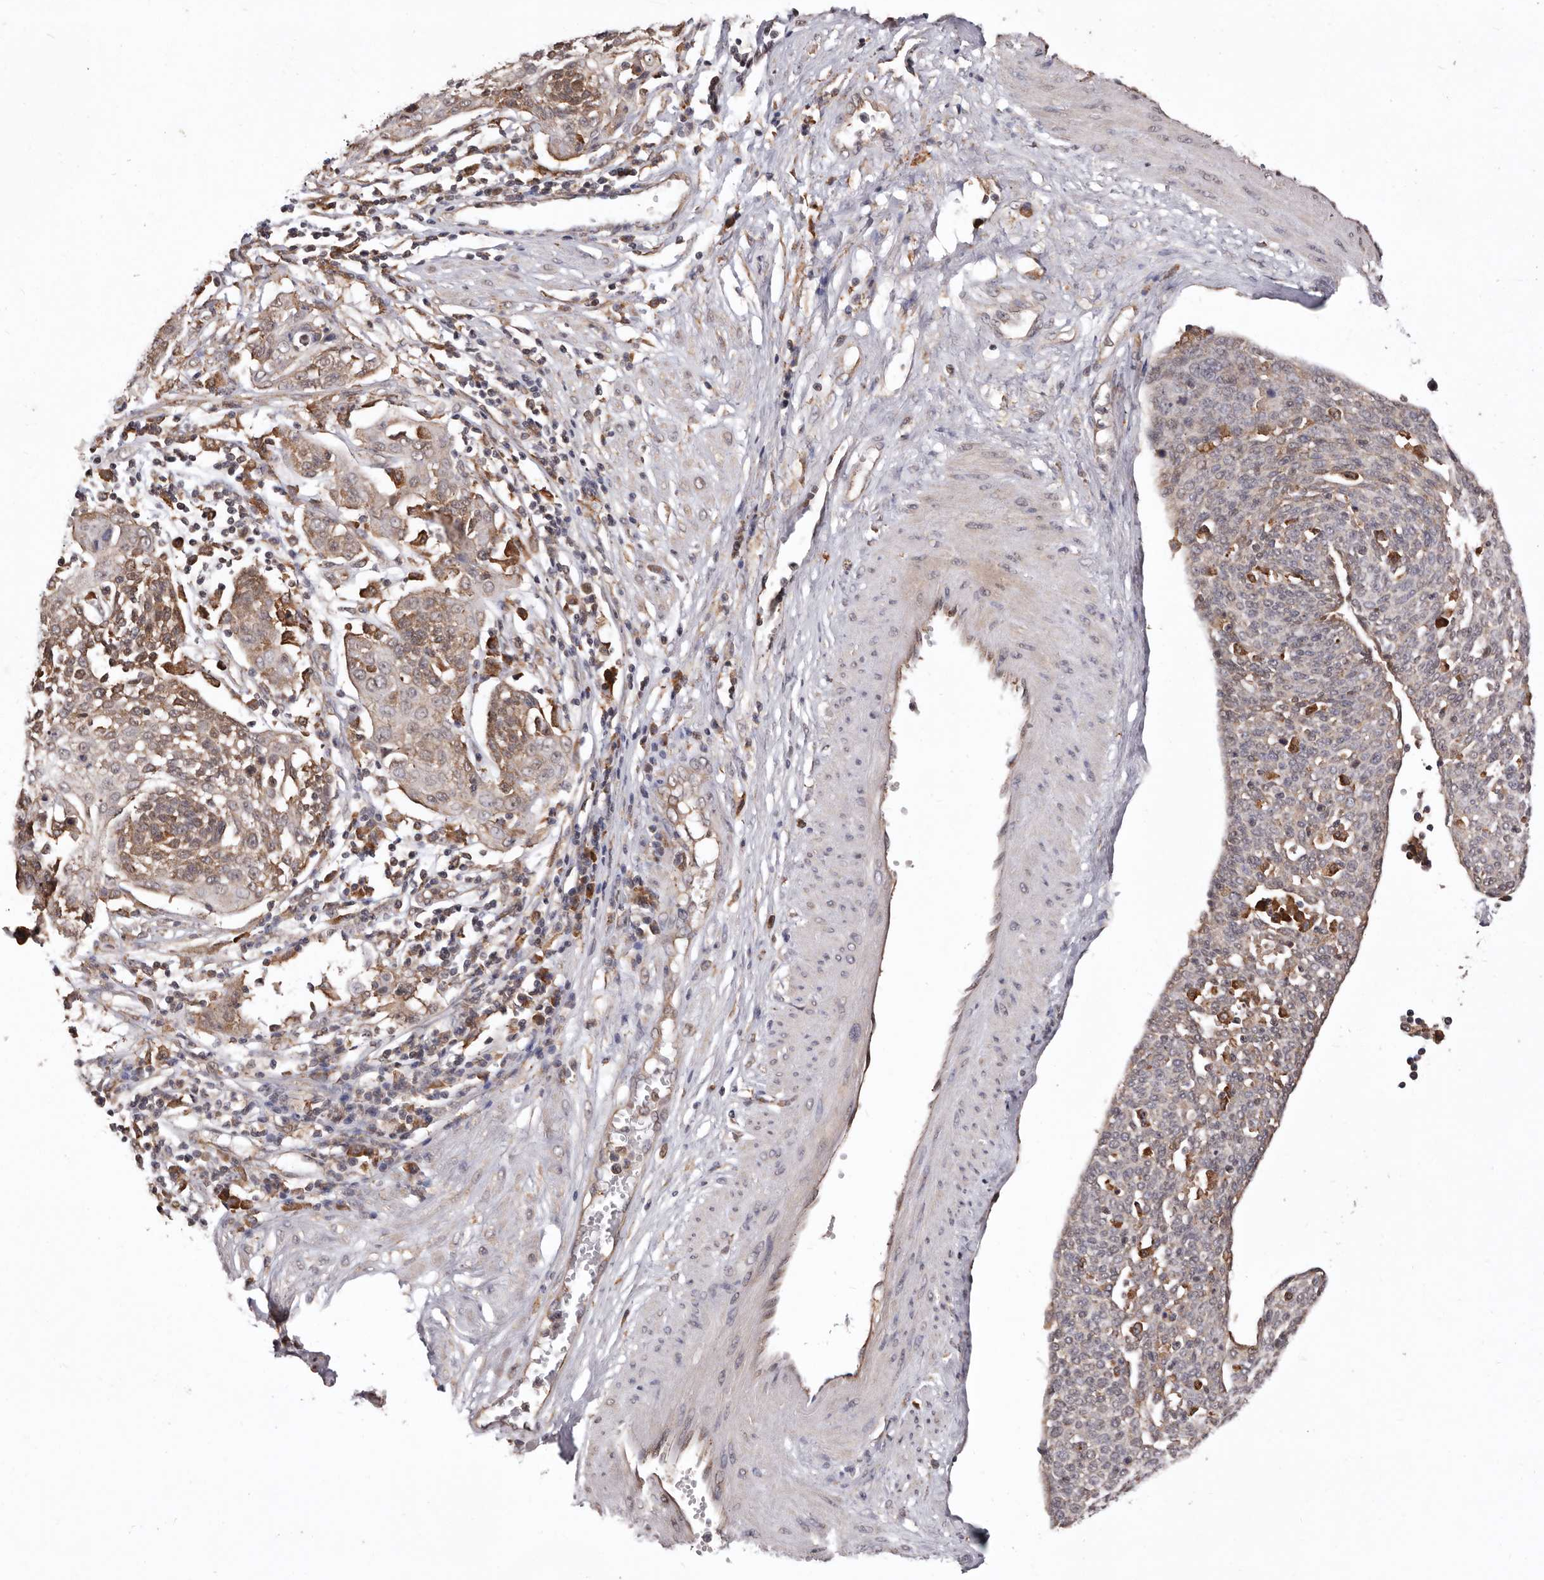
{"staining": {"intensity": "moderate", "quantity": "<25%", "location": "cytoplasmic/membranous"}, "tissue": "cervical cancer", "cell_type": "Tumor cells", "image_type": "cancer", "snomed": [{"axis": "morphology", "description": "Squamous cell carcinoma, NOS"}, {"axis": "topography", "description": "Cervix"}], "caption": "There is low levels of moderate cytoplasmic/membranous positivity in tumor cells of squamous cell carcinoma (cervical), as demonstrated by immunohistochemical staining (brown color).", "gene": "RRM2B", "patient": {"sex": "female", "age": 34}}